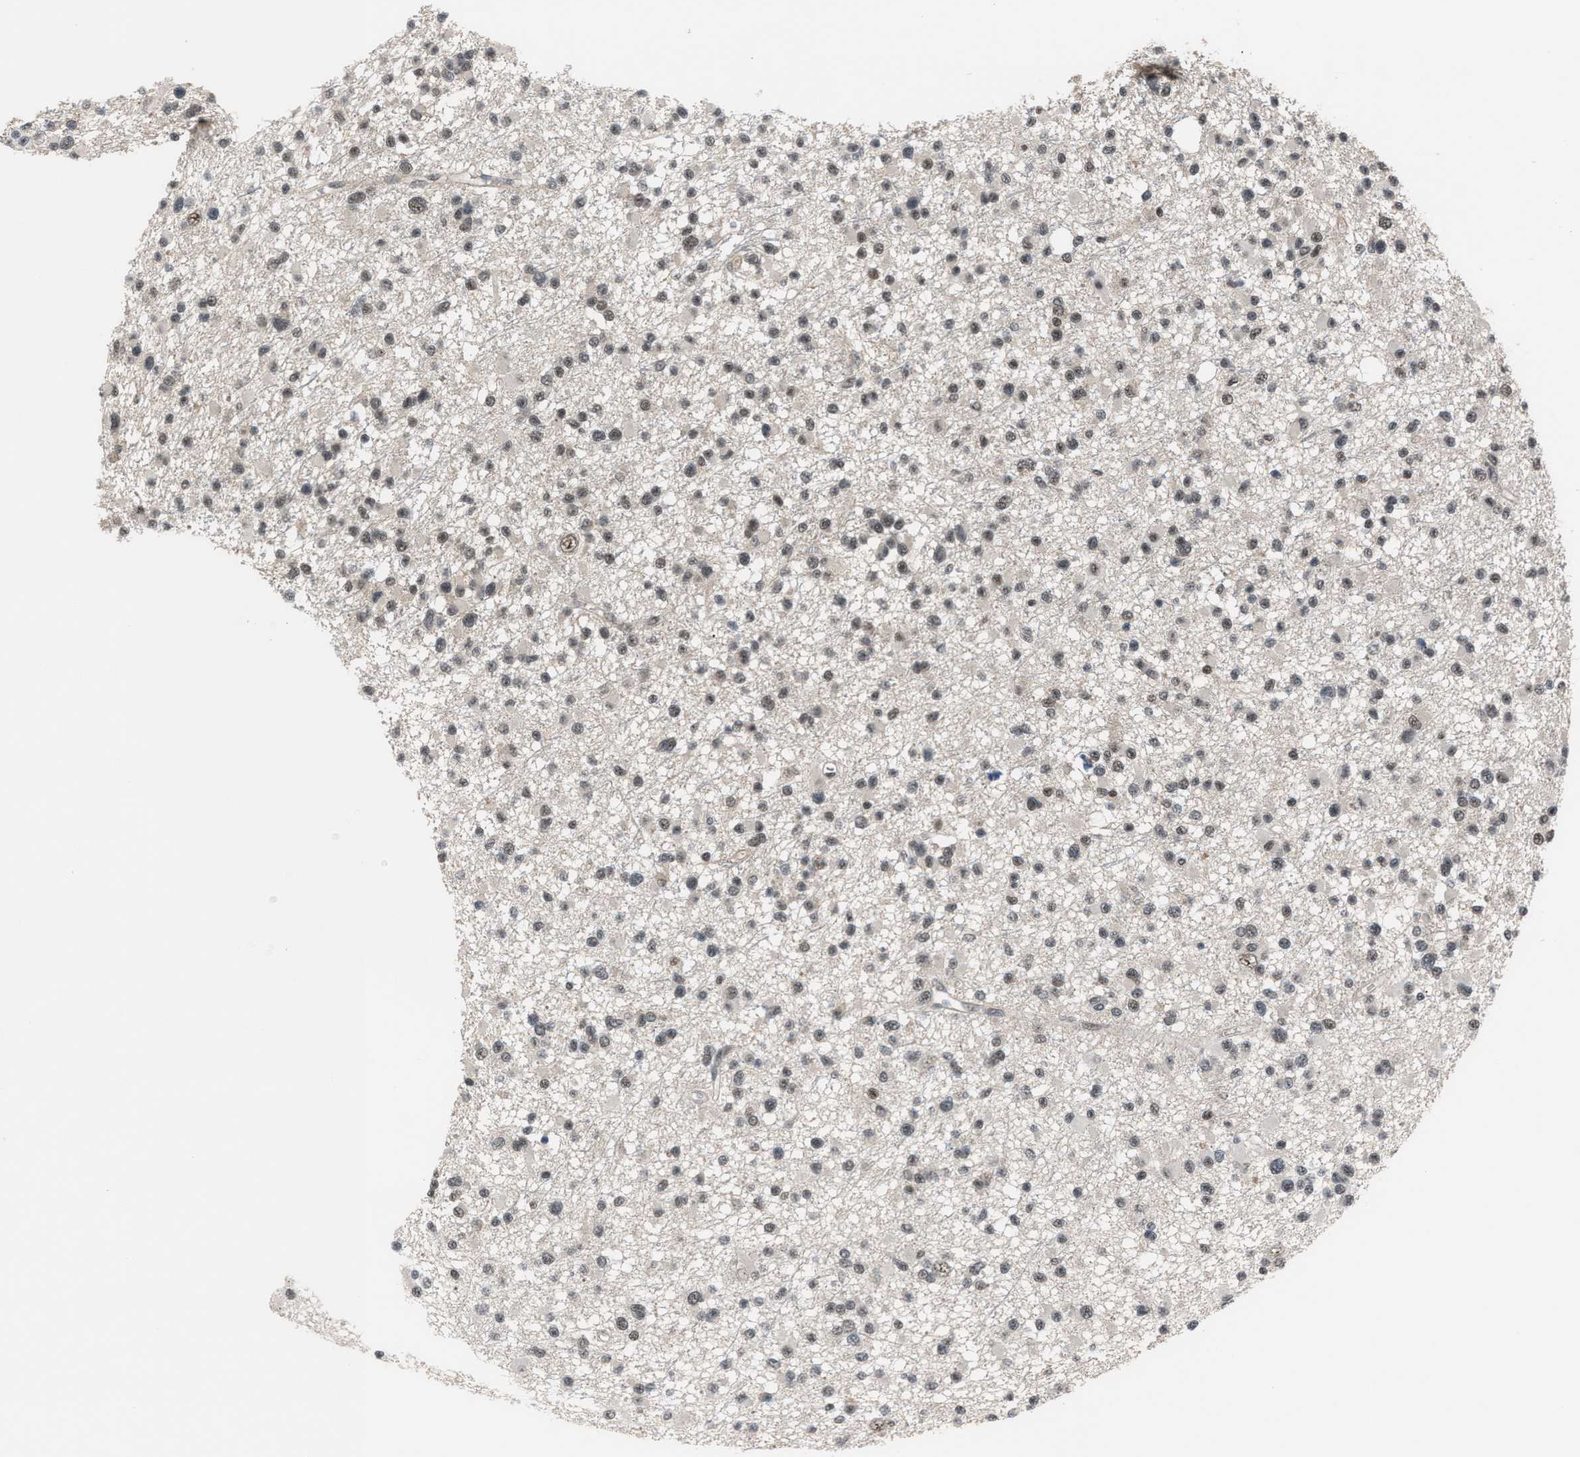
{"staining": {"intensity": "weak", "quantity": ">75%", "location": "nuclear"}, "tissue": "glioma", "cell_type": "Tumor cells", "image_type": "cancer", "snomed": [{"axis": "morphology", "description": "Glioma, malignant, Low grade"}, {"axis": "topography", "description": "Brain"}], "caption": "Glioma was stained to show a protein in brown. There is low levels of weak nuclear staining in approximately >75% of tumor cells.", "gene": "PRPF4", "patient": {"sex": "female", "age": 22}}